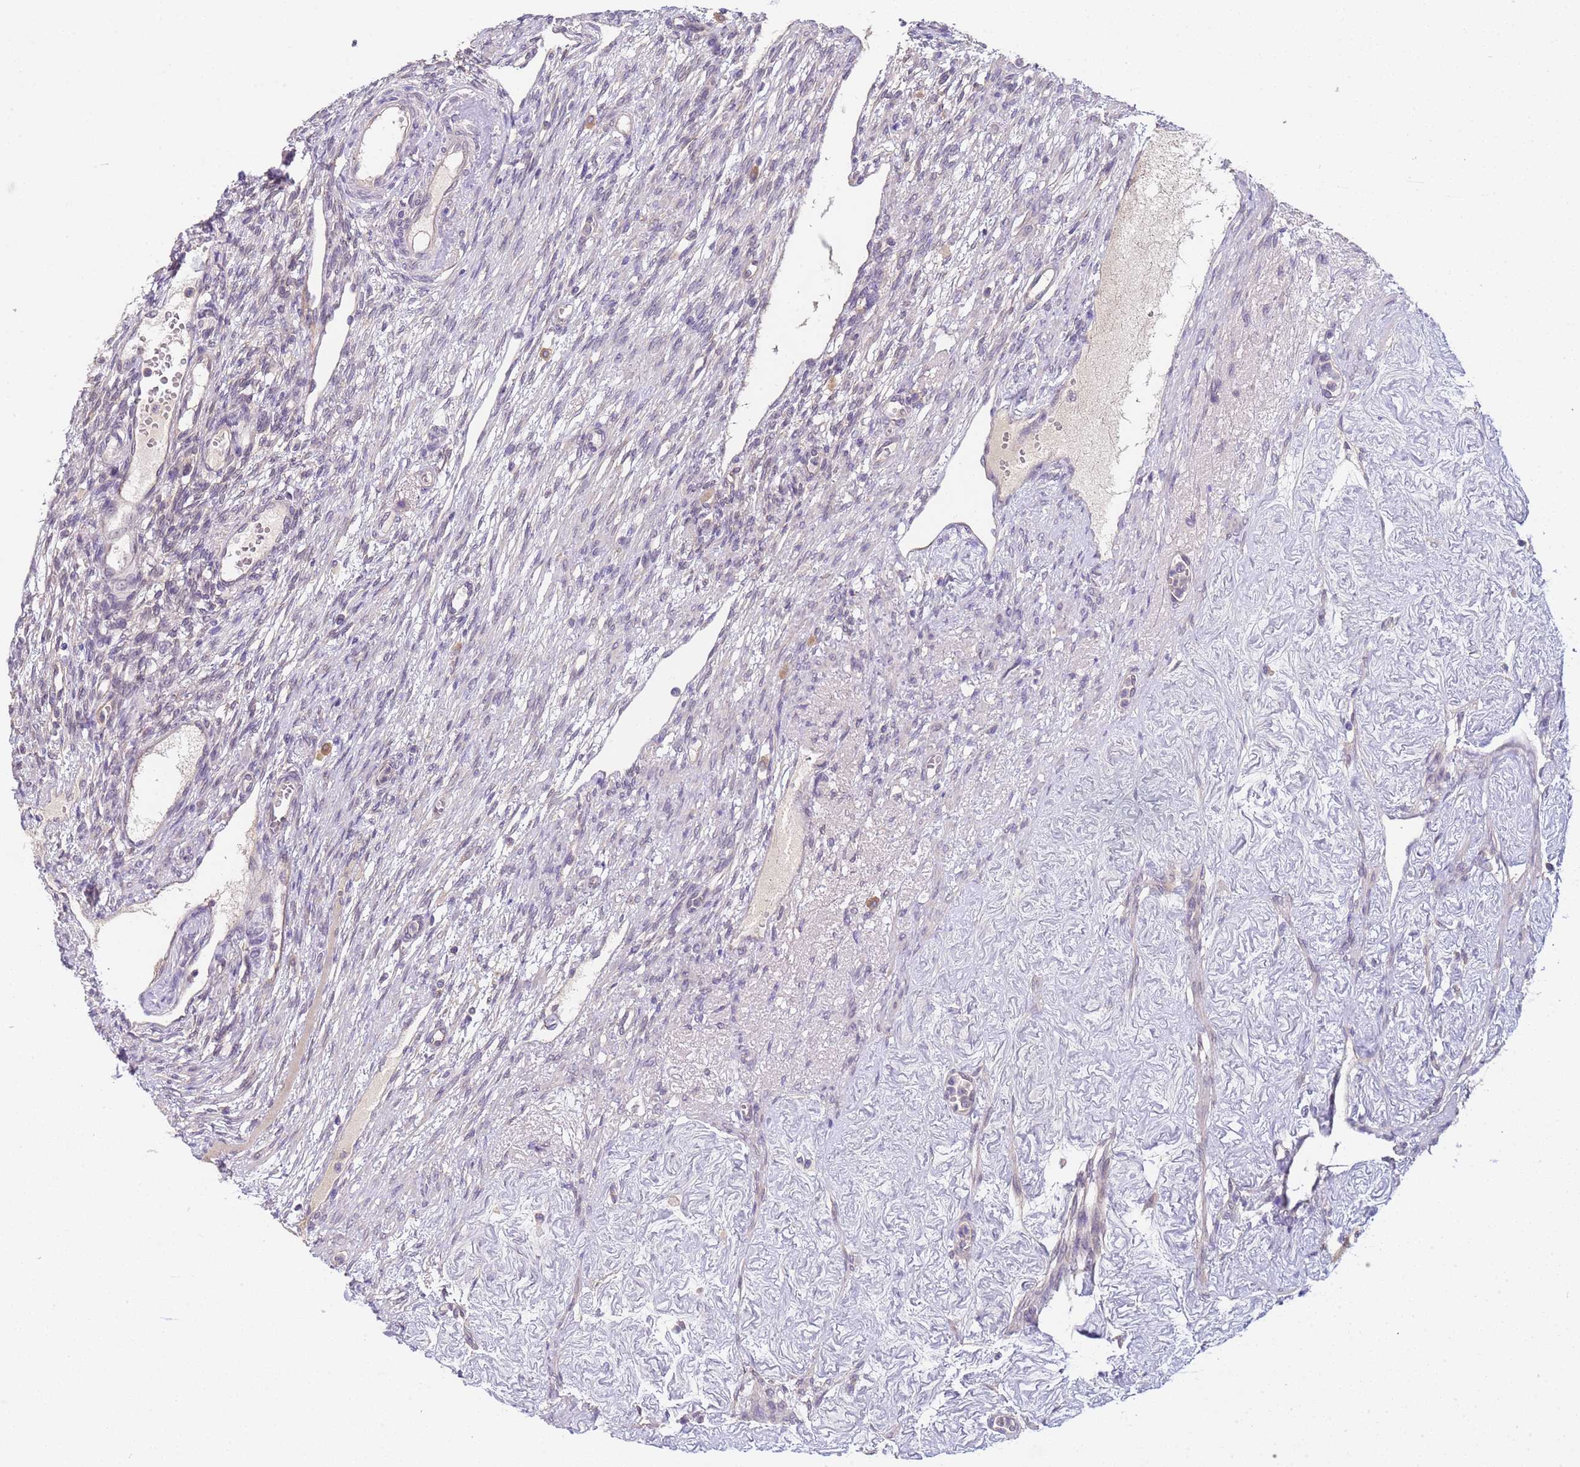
{"staining": {"intensity": "negative", "quantity": "none", "location": "none"}, "tissue": "ovary", "cell_type": "Ovarian stroma cells", "image_type": "normal", "snomed": [{"axis": "morphology", "description": "Normal tissue, NOS"}, {"axis": "morphology", "description": "Cyst, NOS"}, {"axis": "topography", "description": "Ovary"}], "caption": "DAB (3,3'-diaminobenzidine) immunohistochemical staining of unremarkable ovary exhibits no significant staining in ovarian stroma cells. (Brightfield microscopy of DAB (3,3'-diaminobenzidine) IHC at high magnification).", "gene": "TRMT10A", "patient": {"sex": "female", "age": 33}}